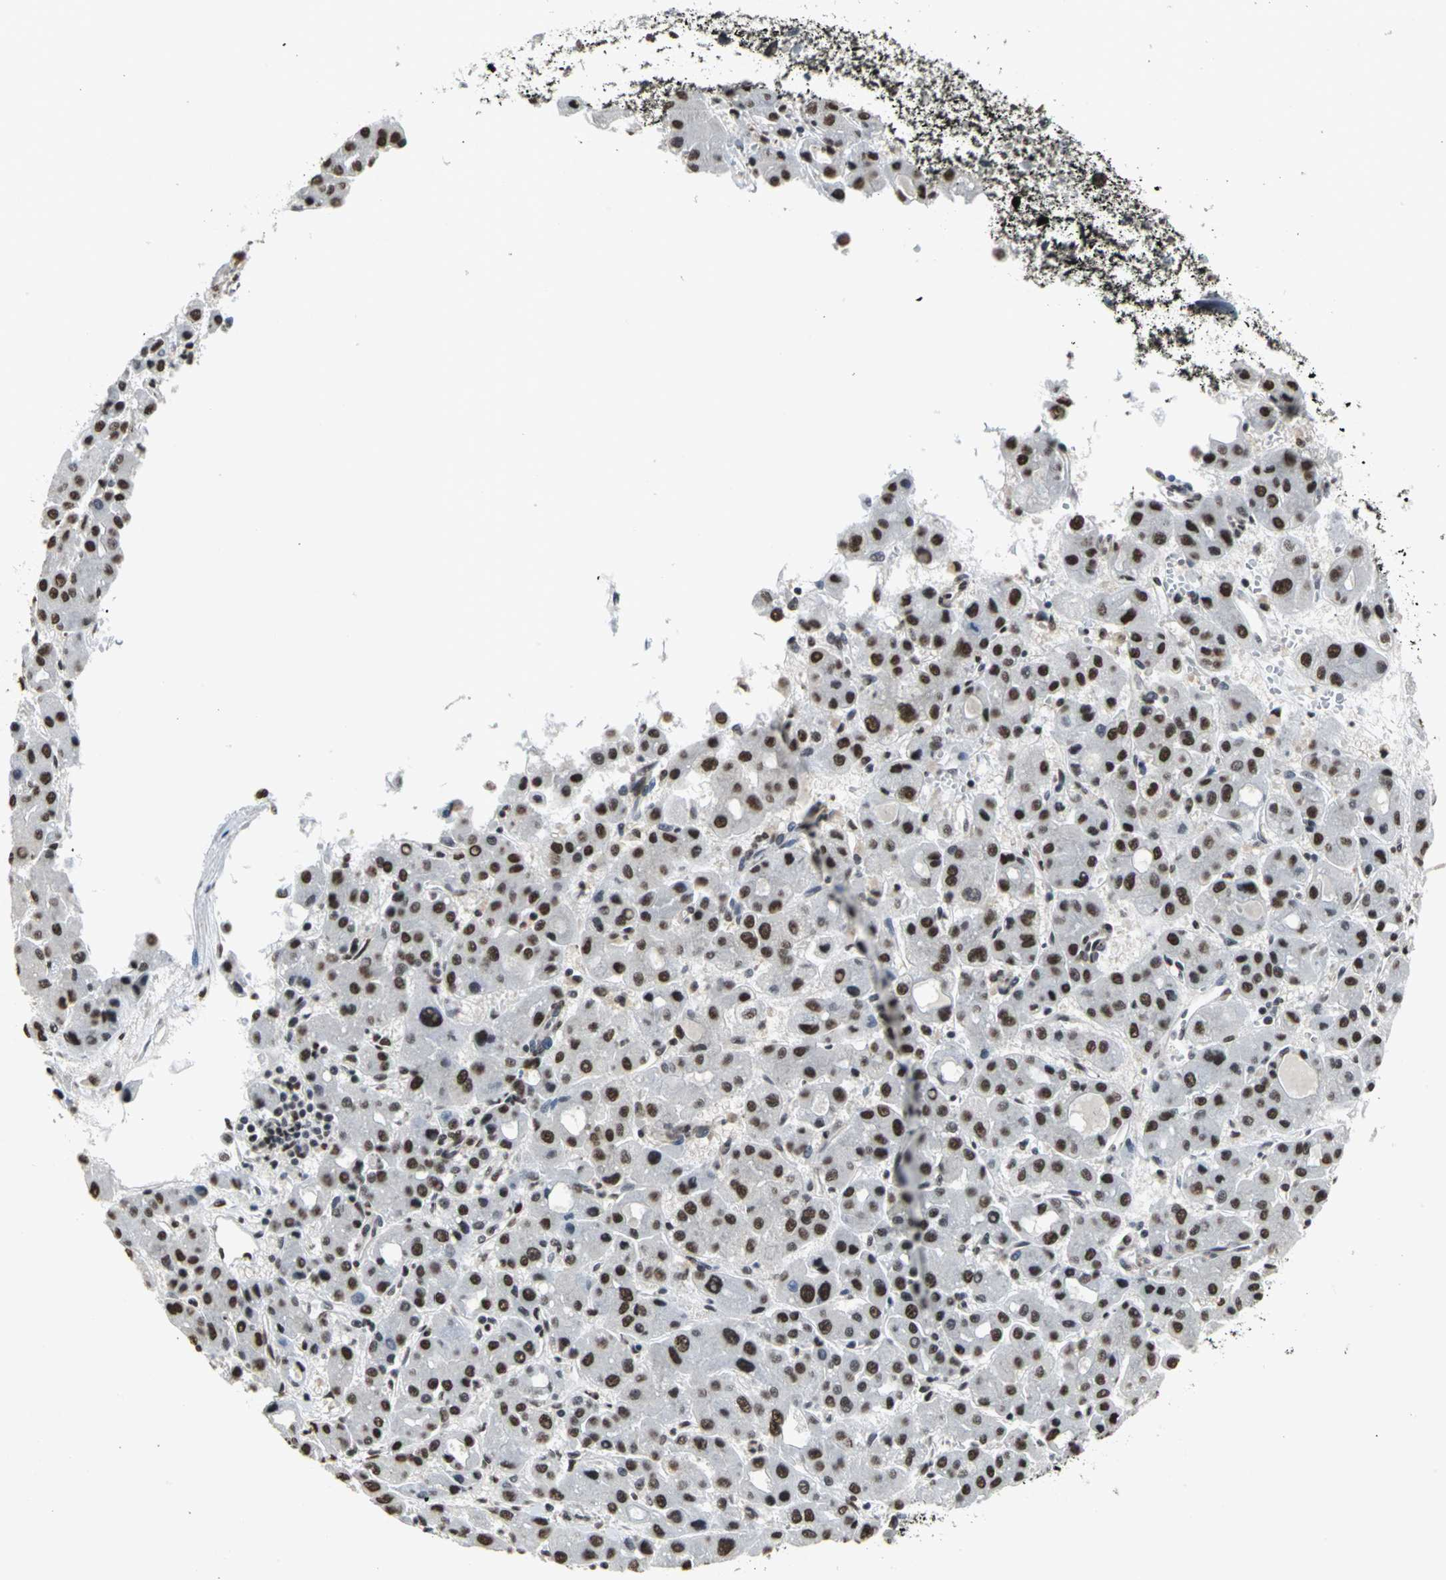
{"staining": {"intensity": "strong", "quantity": ">75%", "location": "nuclear"}, "tissue": "liver cancer", "cell_type": "Tumor cells", "image_type": "cancer", "snomed": [{"axis": "morphology", "description": "Carcinoma, Hepatocellular, NOS"}, {"axis": "topography", "description": "Liver"}], "caption": "Strong nuclear expression for a protein is appreciated in about >75% of tumor cells of liver cancer (hepatocellular carcinoma) using immunohistochemistry.", "gene": "CCDC88C", "patient": {"sex": "male", "age": 55}}